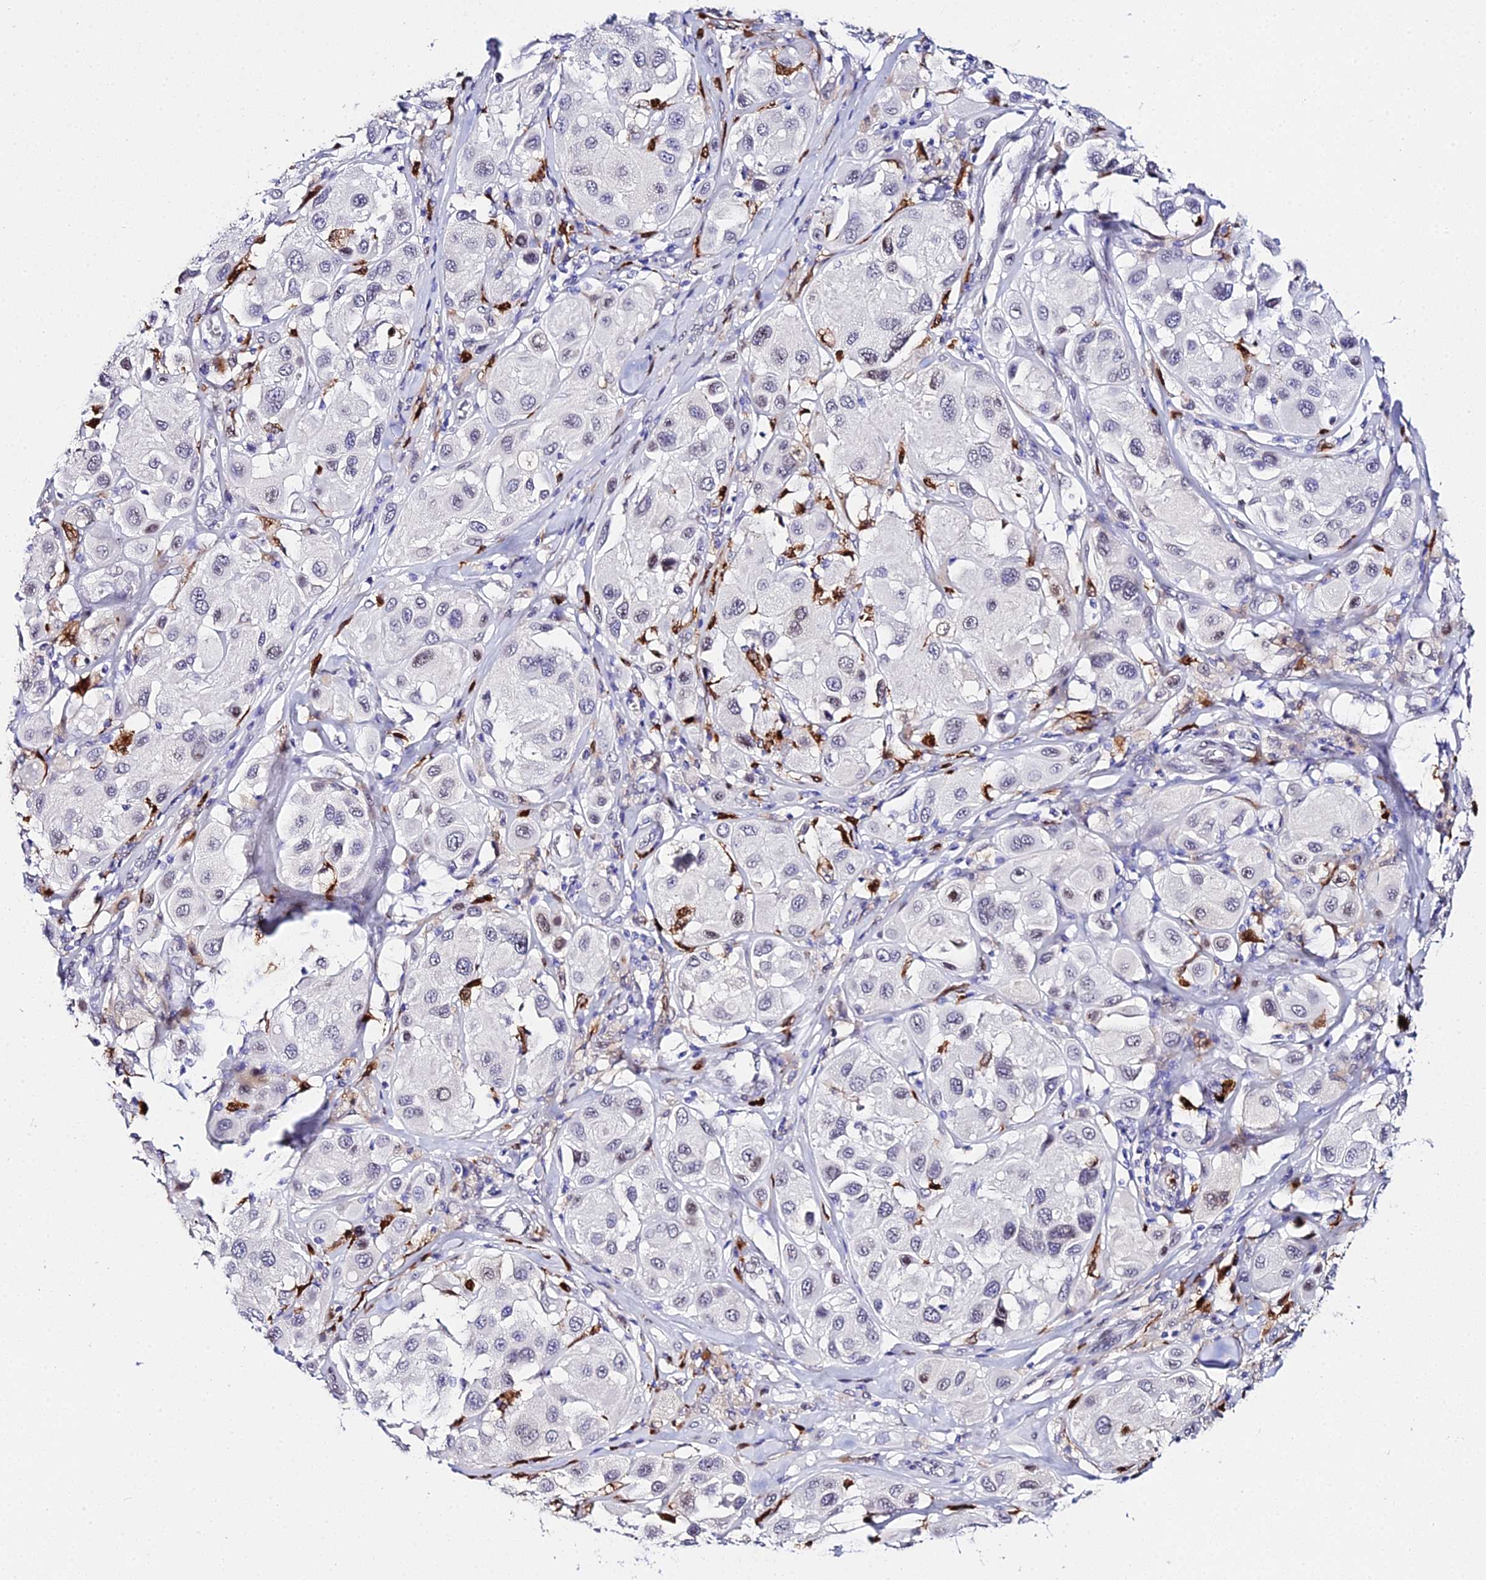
{"staining": {"intensity": "negative", "quantity": "none", "location": "none"}, "tissue": "melanoma", "cell_type": "Tumor cells", "image_type": "cancer", "snomed": [{"axis": "morphology", "description": "Malignant melanoma, Metastatic site"}, {"axis": "topography", "description": "Skin"}], "caption": "Micrograph shows no significant protein staining in tumor cells of melanoma.", "gene": "MCM10", "patient": {"sex": "male", "age": 41}}